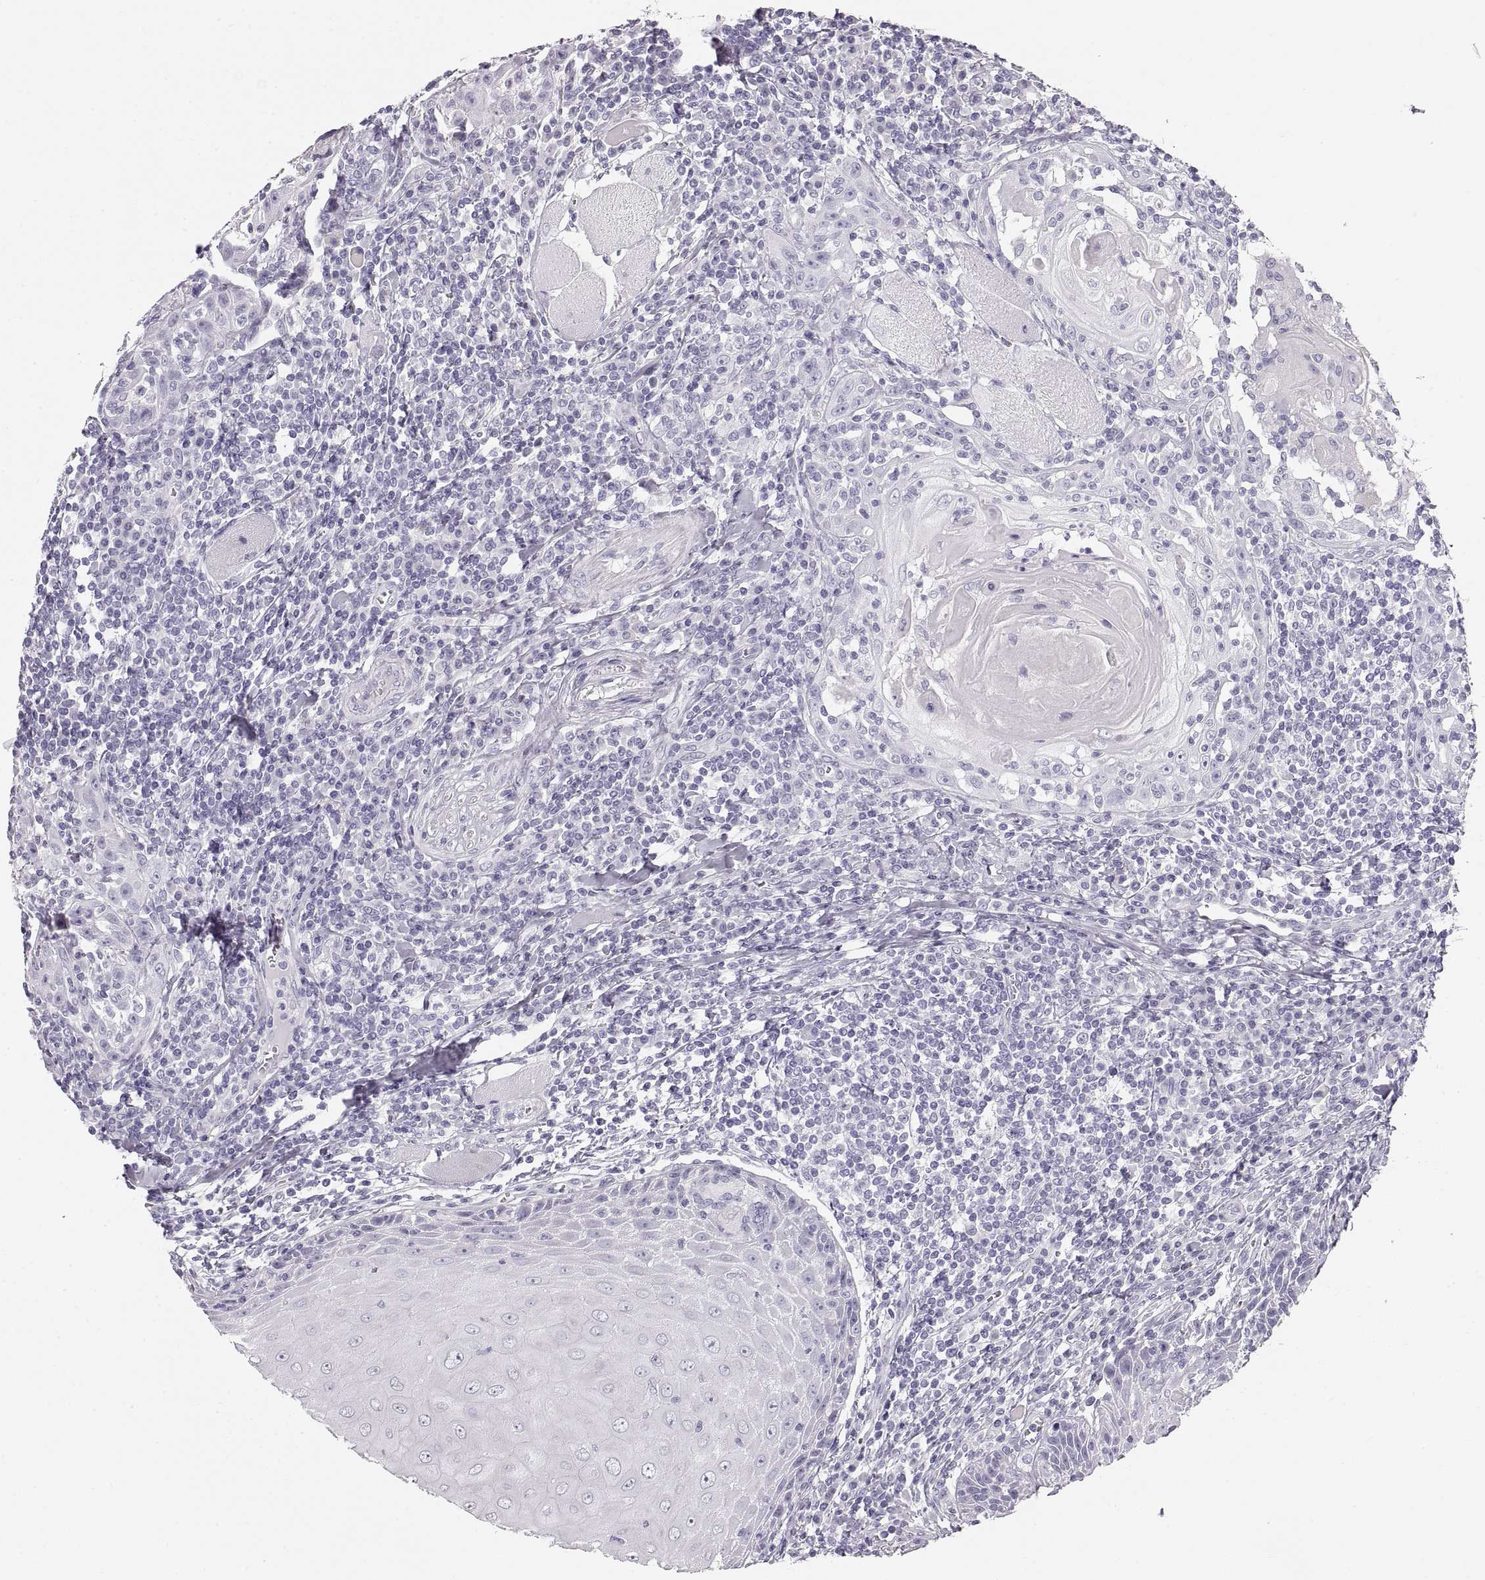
{"staining": {"intensity": "negative", "quantity": "none", "location": "none"}, "tissue": "head and neck cancer", "cell_type": "Tumor cells", "image_type": "cancer", "snomed": [{"axis": "morphology", "description": "Normal tissue, NOS"}, {"axis": "morphology", "description": "Squamous cell carcinoma, NOS"}, {"axis": "topography", "description": "Oral tissue"}, {"axis": "topography", "description": "Head-Neck"}], "caption": "This is an IHC photomicrograph of squamous cell carcinoma (head and neck). There is no positivity in tumor cells.", "gene": "CRYAA", "patient": {"sex": "male", "age": 52}}